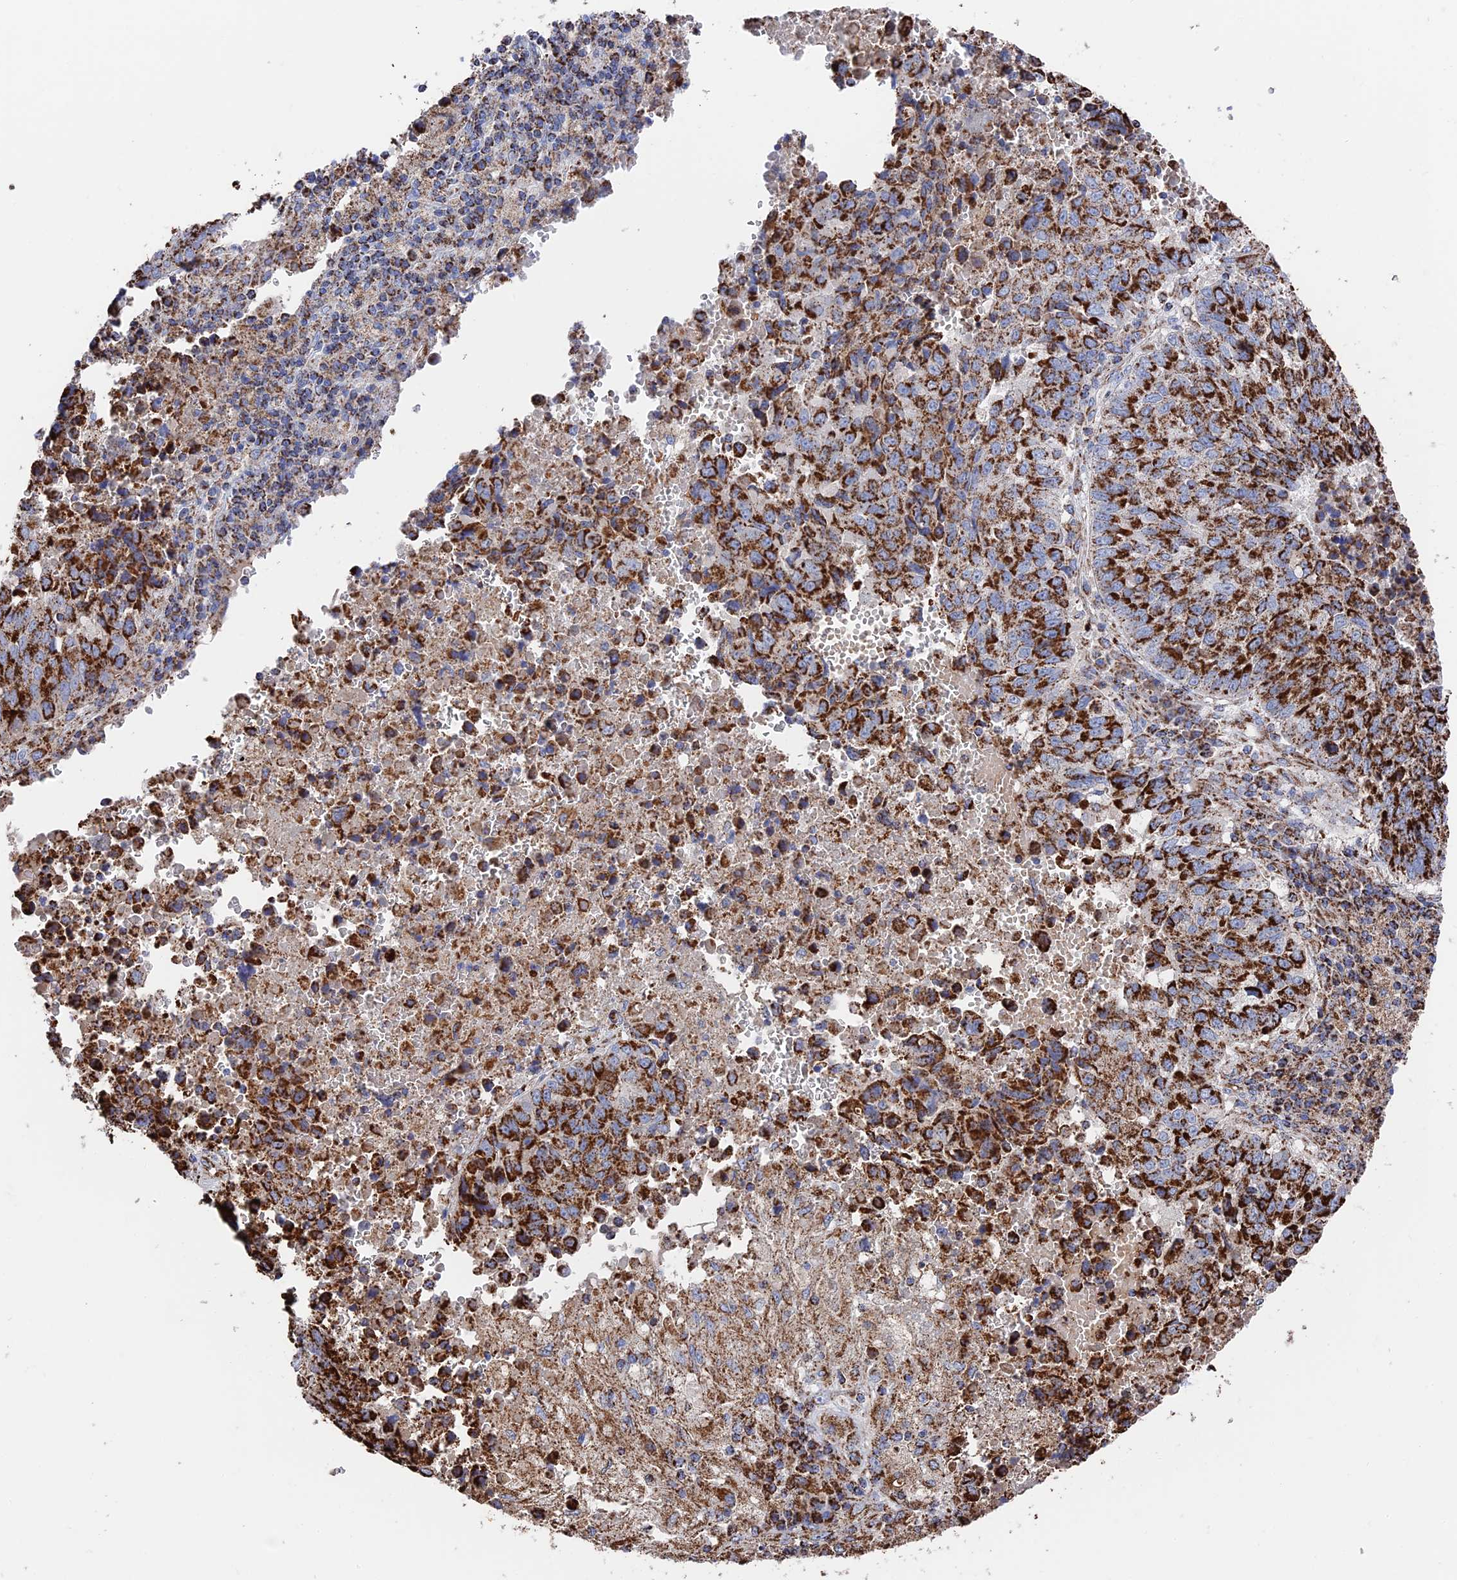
{"staining": {"intensity": "strong", "quantity": ">75%", "location": "cytoplasmic/membranous"}, "tissue": "lung cancer", "cell_type": "Tumor cells", "image_type": "cancer", "snomed": [{"axis": "morphology", "description": "Squamous cell carcinoma, NOS"}, {"axis": "topography", "description": "Lung"}], "caption": "DAB immunohistochemical staining of human squamous cell carcinoma (lung) reveals strong cytoplasmic/membranous protein positivity in about >75% of tumor cells.", "gene": "HAUS8", "patient": {"sex": "male", "age": 73}}